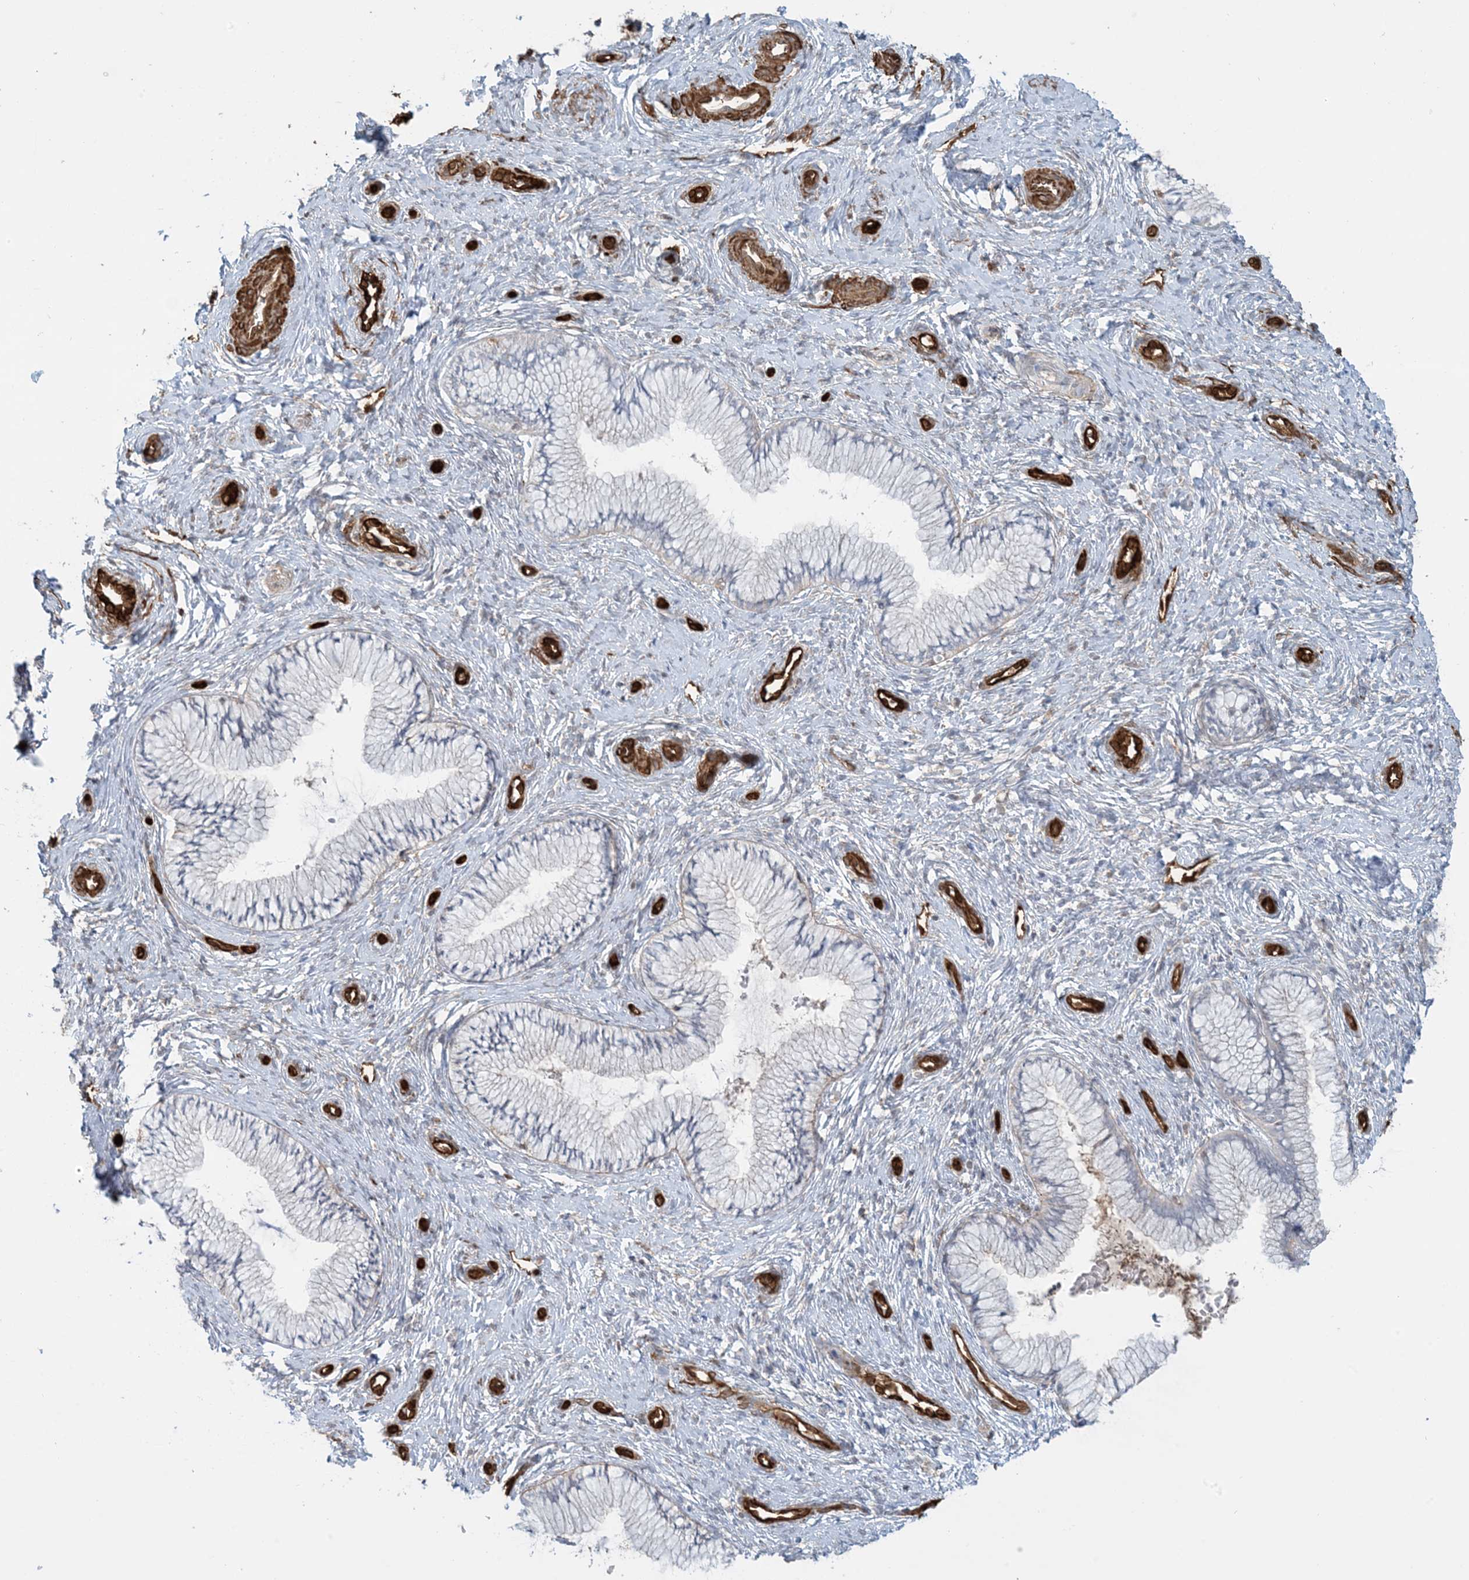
{"staining": {"intensity": "negative", "quantity": "none", "location": "none"}, "tissue": "cervix", "cell_type": "Glandular cells", "image_type": "normal", "snomed": [{"axis": "morphology", "description": "Normal tissue, NOS"}, {"axis": "topography", "description": "Cervix"}], "caption": "Glandular cells show no significant protein staining in benign cervix. (Brightfield microscopy of DAB (3,3'-diaminobenzidine) immunohistochemistry (IHC) at high magnification).", "gene": "PPM1F", "patient": {"sex": "female", "age": 27}}